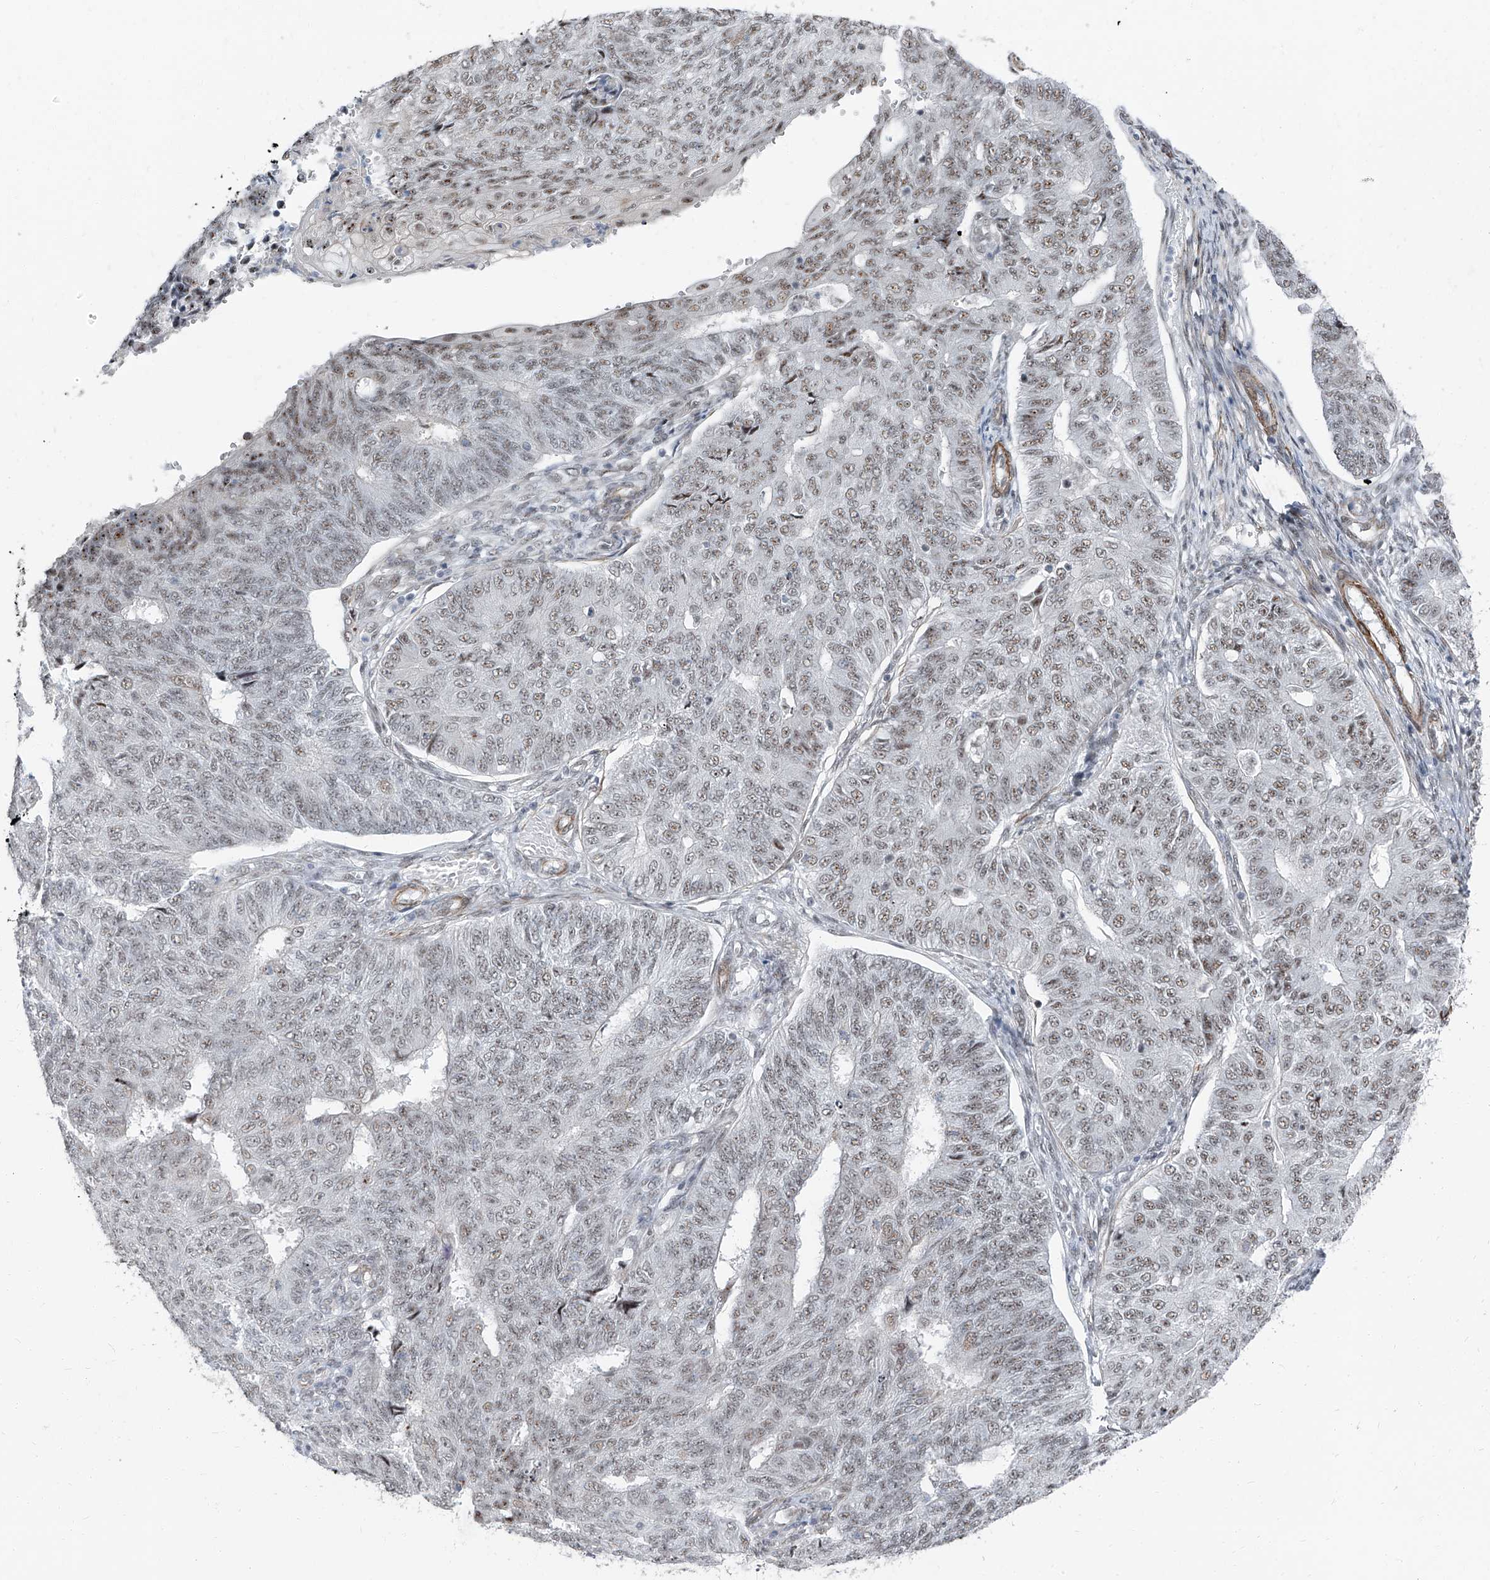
{"staining": {"intensity": "weak", "quantity": "25%-75%", "location": "nuclear"}, "tissue": "endometrial cancer", "cell_type": "Tumor cells", "image_type": "cancer", "snomed": [{"axis": "morphology", "description": "Adenocarcinoma, NOS"}, {"axis": "topography", "description": "Endometrium"}], "caption": "Immunohistochemical staining of adenocarcinoma (endometrial) exhibits low levels of weak nuclear staining in about 25%-75% of tumor cells. (DAB IHC, brown staining for protein, blue staining for nuclei).", "gene": "TXLNB", "patient": {"sex": "female", "age": 32}}